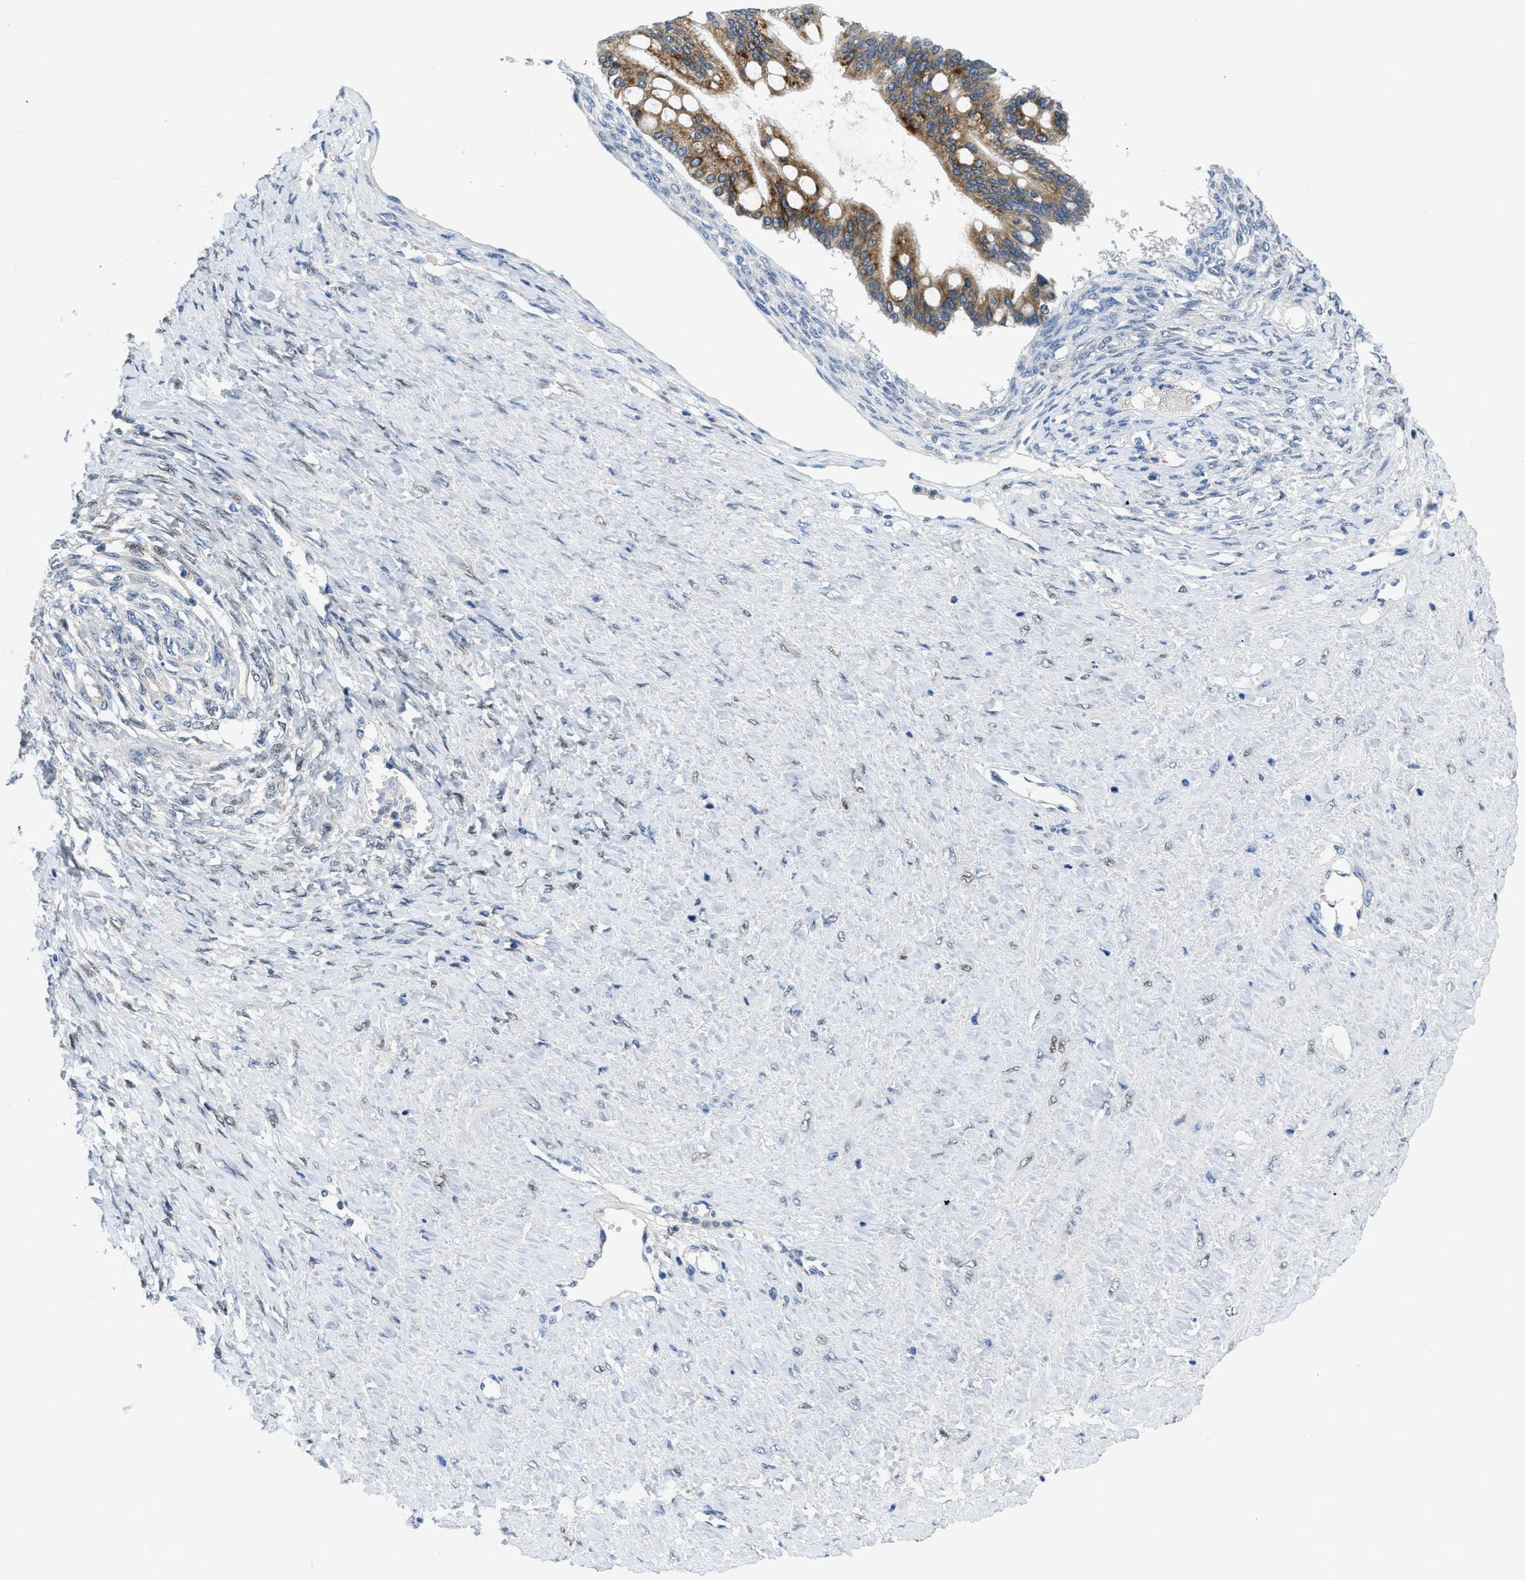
{"staining": {"intensity": "moderate", "quantity": ">75%", "location": "cytoplasmic/membranous"}, "tissue": "ovarian cancer", "cell_type": "Tumor cells", "image_type": "cancer", "snomed": [{"axis": "morphology", "description": "Cystadenocarcinoma, mucinous, NOS"}, {"axis": "topography", "description": "Ovary"}], "caption": "Ovarian cancer was stained to show a protein in brown. There is medium levels of moderate cytoplasmic/membranous positivity in approximately >75% of tumor cells.", "gene": "PGR", "patient": {"sex": "female", "age": 73}}